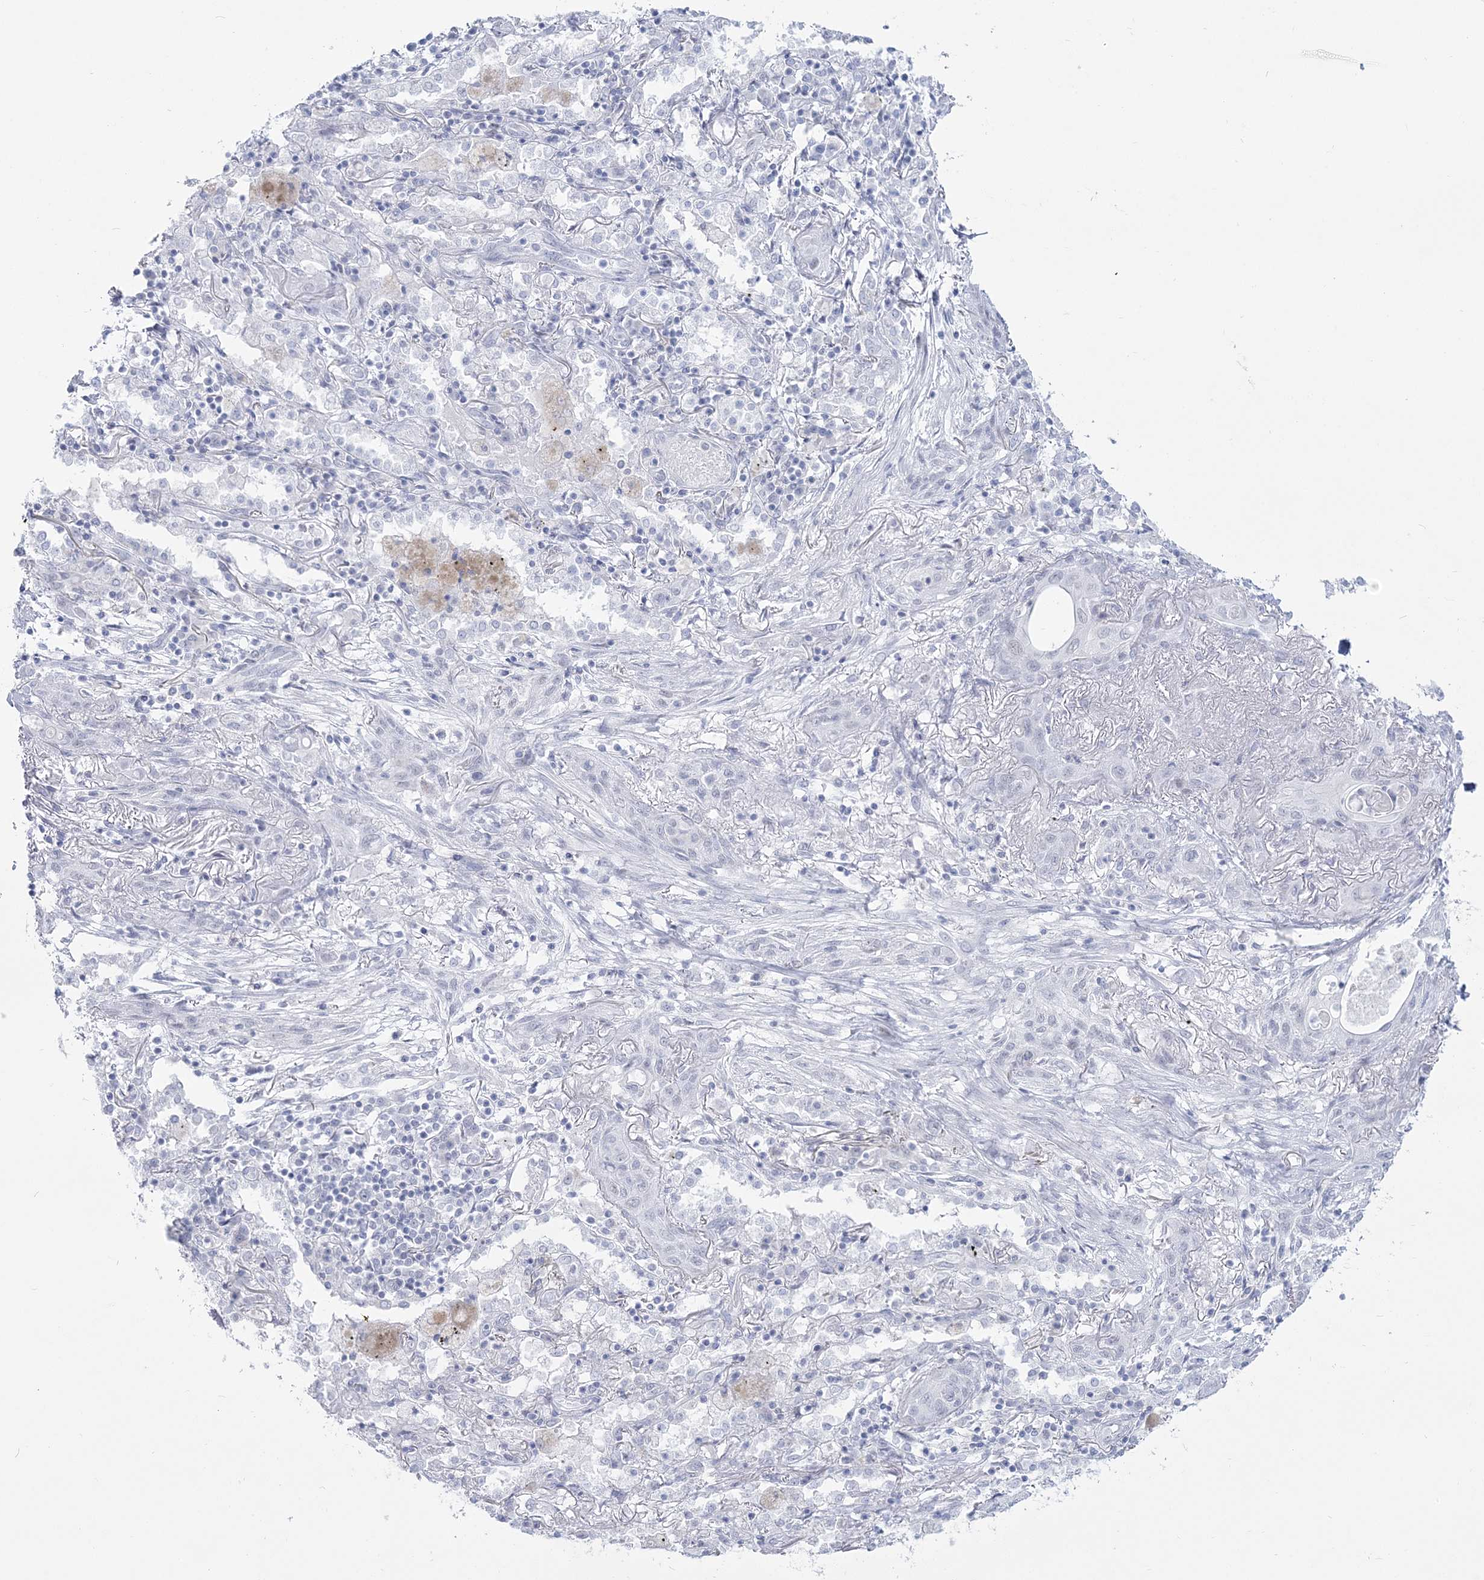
{"staining": {"intensity": "negative", "quantity": "none", "location": "none"}, "tissue": "lung cancer", "cell_type": "Tumor cells", "image_type": "cancer", "snomed": [{"axis": "morphology", "description": "Squamous cell carcinoma, NOS"}, {"axis": "topography", "description": "Lung"}], "caption": "Immunohistochemical staining of lung cancer exhibits no significant expression in tumor cells.", "gene": "ZNF843", "patient": {"sex": "female", "age": 47}}